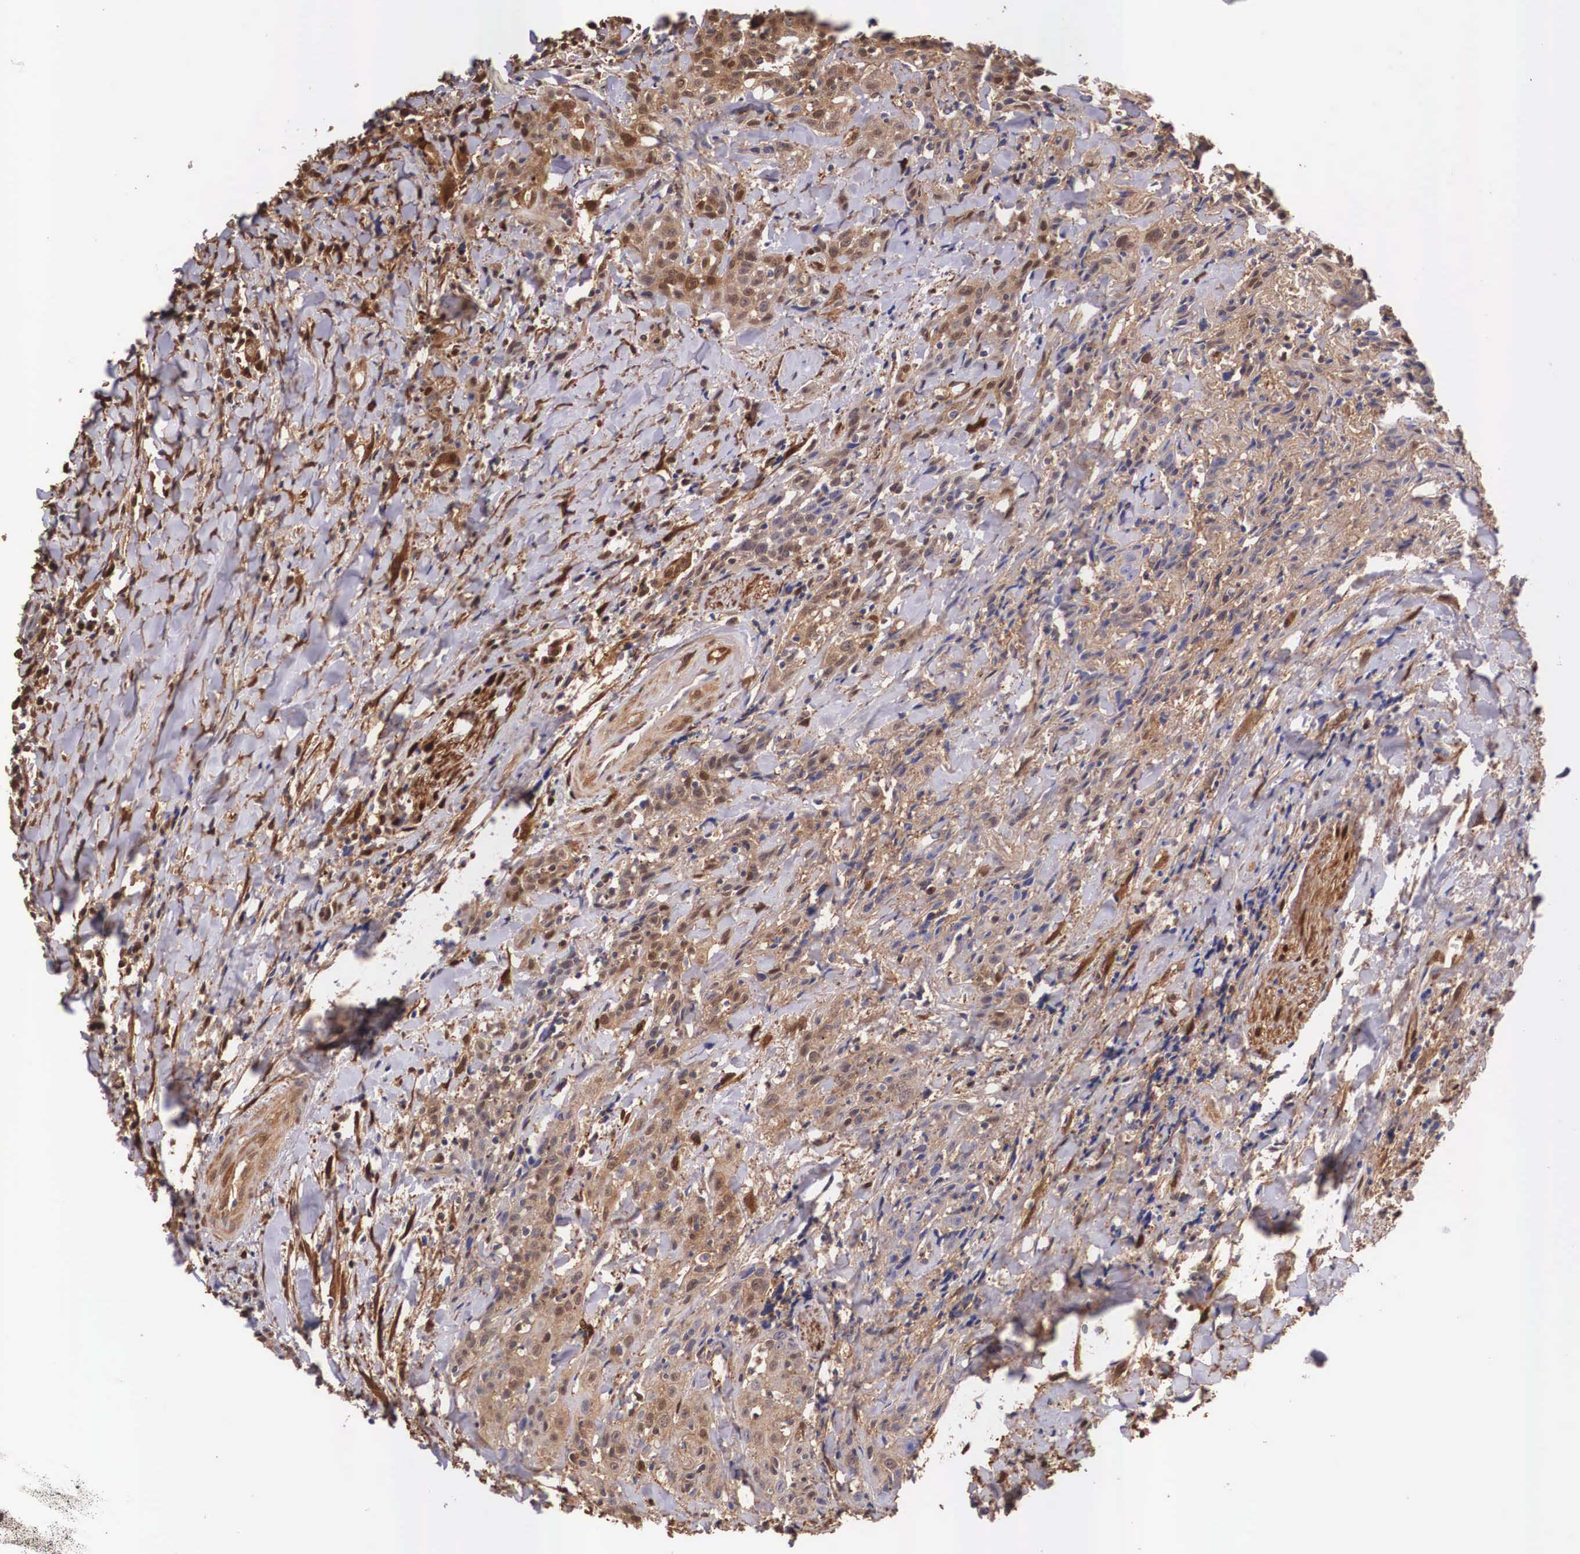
{"staining": {"intensity": "weak", "quantity": "25%-75%", "location": "cytoplasmic/membranous,nuclear"}, "tissue": "head and neck cancer", "cell_type": "Tumor cells", "image_type": "cancer", "snomed": [{"axis": "morphology", "description": "Squamous cell carcinoma, NOS"}, {"axis": "topography", "description": "Oral tissue"}, {"axis": "topography", "description": "Head-Neck"}], "caption": "DAB (3,3'-diaminobenzidine) immunohistochemical staining of squamous cell carcinoma (head and neck) exhibits weak cytoplasmic/membranous and nuclear protein expression in about 25%-75% of tumor cells.", "gene": "LGALS1", "patient": {"sex": "female", "age": 82}}